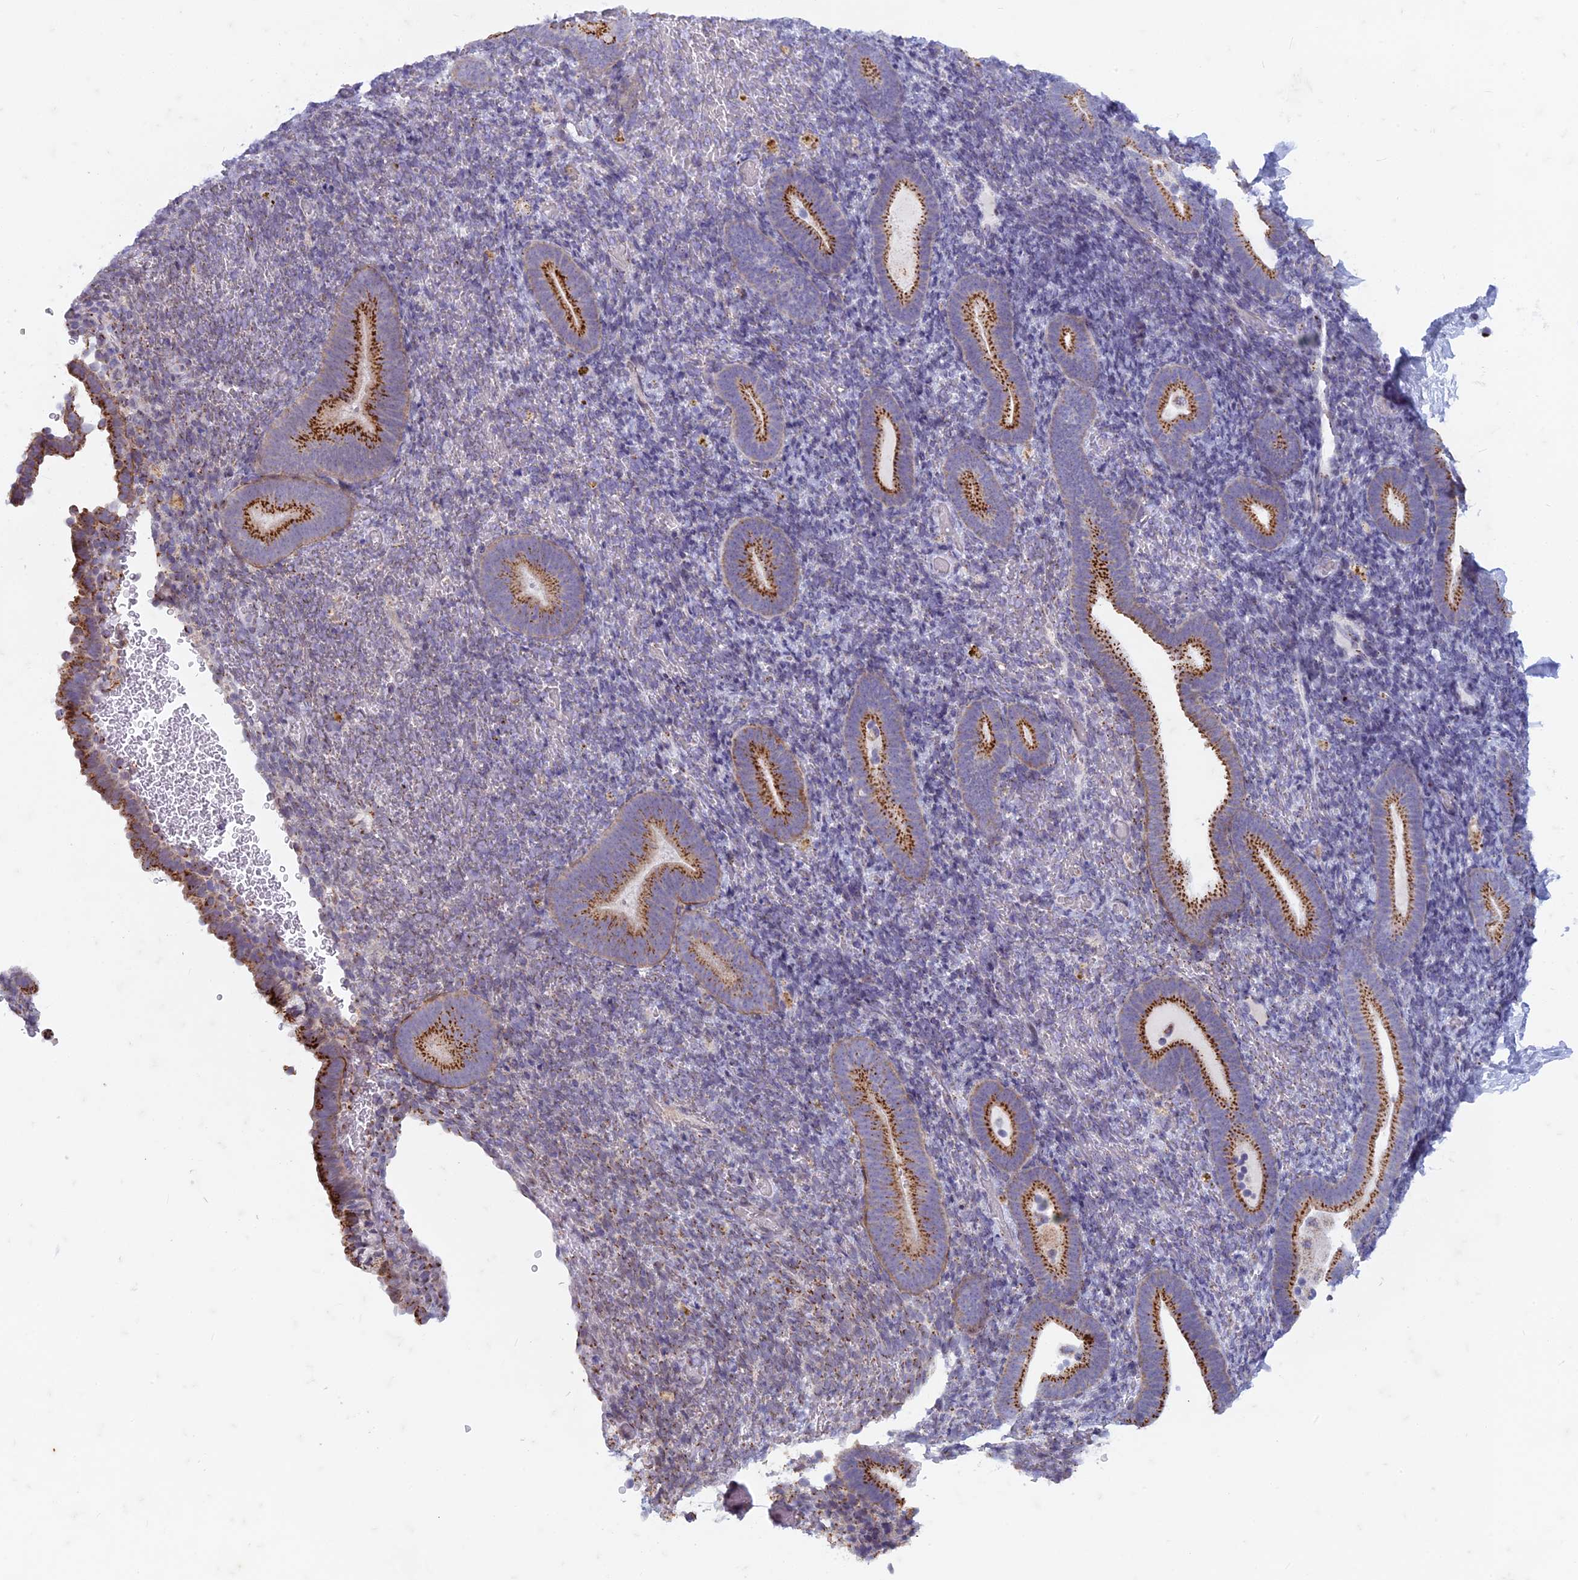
{"staining": {"intensity": "moderate", "quantity": "<25%", "location": "cytoplasmic/membranous"}, "tissue": "endometrium", "cell_type": "Cells in endometrial stroma", "image_type": "normal", "snomed": [{"axis": "morphology", "description": "Normal tissue, NOS"}, {"axis": "topography", "description": "Endometrium"}], "caption": "Cells in endometrial stroma display low levels of moderate cytoplasmic/membranous positivity in approximately <25% of cells in unremarkable human endometrium. (Stains: DAB in brown, nuclei in blue, Microscopy: brightfield microscopy at high magnification).", "gene": "FAM3C", "patient": {"sex": "female", "age": 51}}